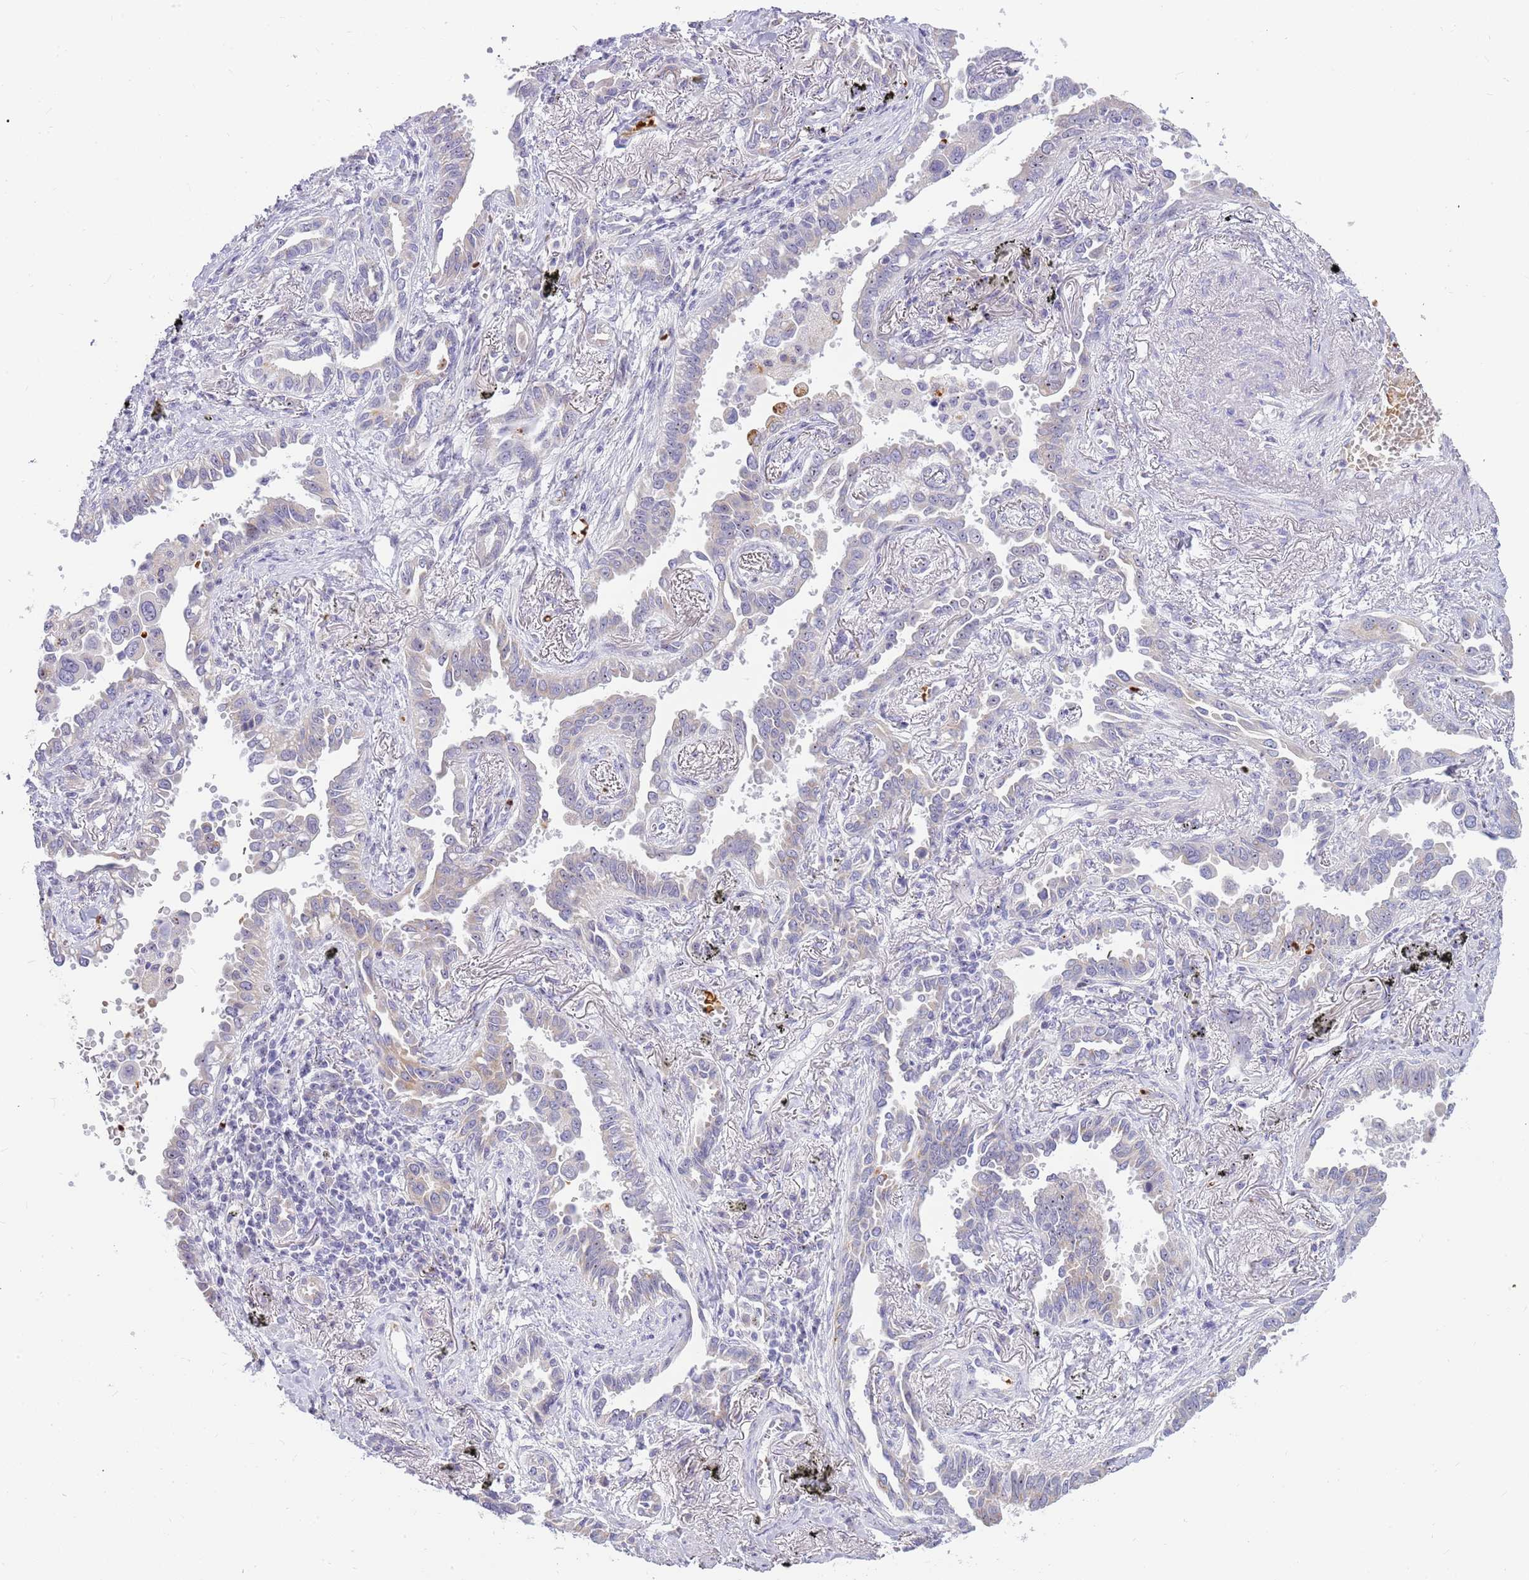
{"staining": {"intensity": "weak", "quantity": "<25%", "location": "cytoplasmic/membranous"}, "tissue": "lung cancer", "cell_type": "Tumor cells", "image_type": "cancer", "snomed": [{"axis": "morphology", "description": "Adenocarcinoma, NOS"}, {"axis": "topography", "description": "Lung"}], "caption": "Immunohistochemical staining of lung cancer exhibits no significant positivity in tumor cells. (Immunohistochemistry (ihc), brightfield microscopy, high magnification).", "gene": "DNAJA3", "patient": {"sex": "male", "age": 67}}